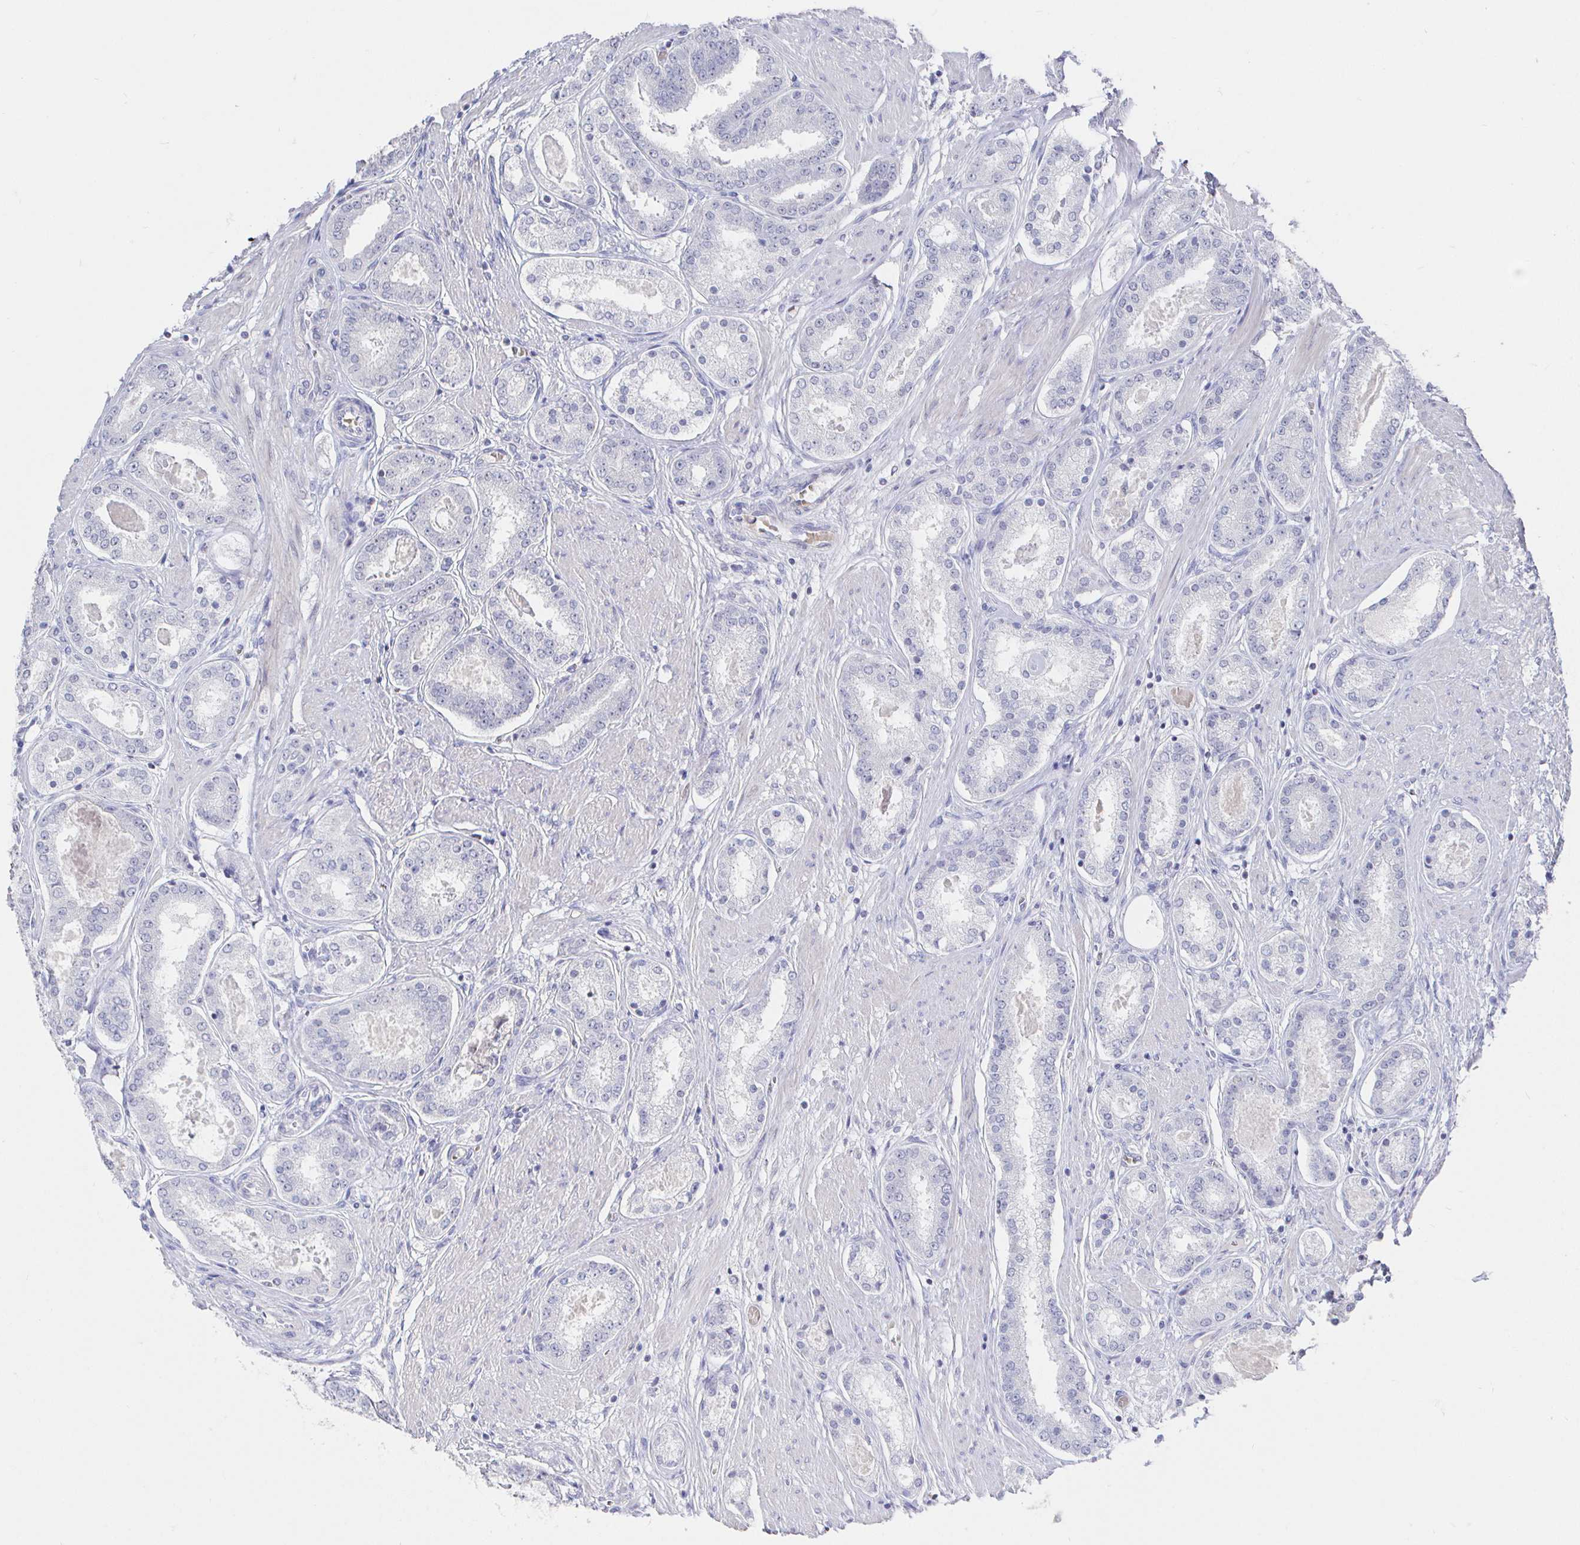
{"staining": {"intensity": "negative", "quantity": "none", "location": "none"}, "tissue": "prostate cancer", "cell_type": "Tumor cells", "image_type": "cancer", "snomed": [{"axis": "morphology", "description": "Adenocarcinoma, High grade"}, {"axis": "topography", "description": "Prostate"}], "caption": "Tumor cells are negative for protein expression in human high-grade adenocarcinoma (prostate). The staining was performed using DAB (3,3'-diaminobenzidine) to visualize the protein expression in brown, while the nuclei were stained in blue with hematoxylin (Magnification: 20x).", "gene": "LRRC23", "patient": {"sex": "male", "age": 63}}